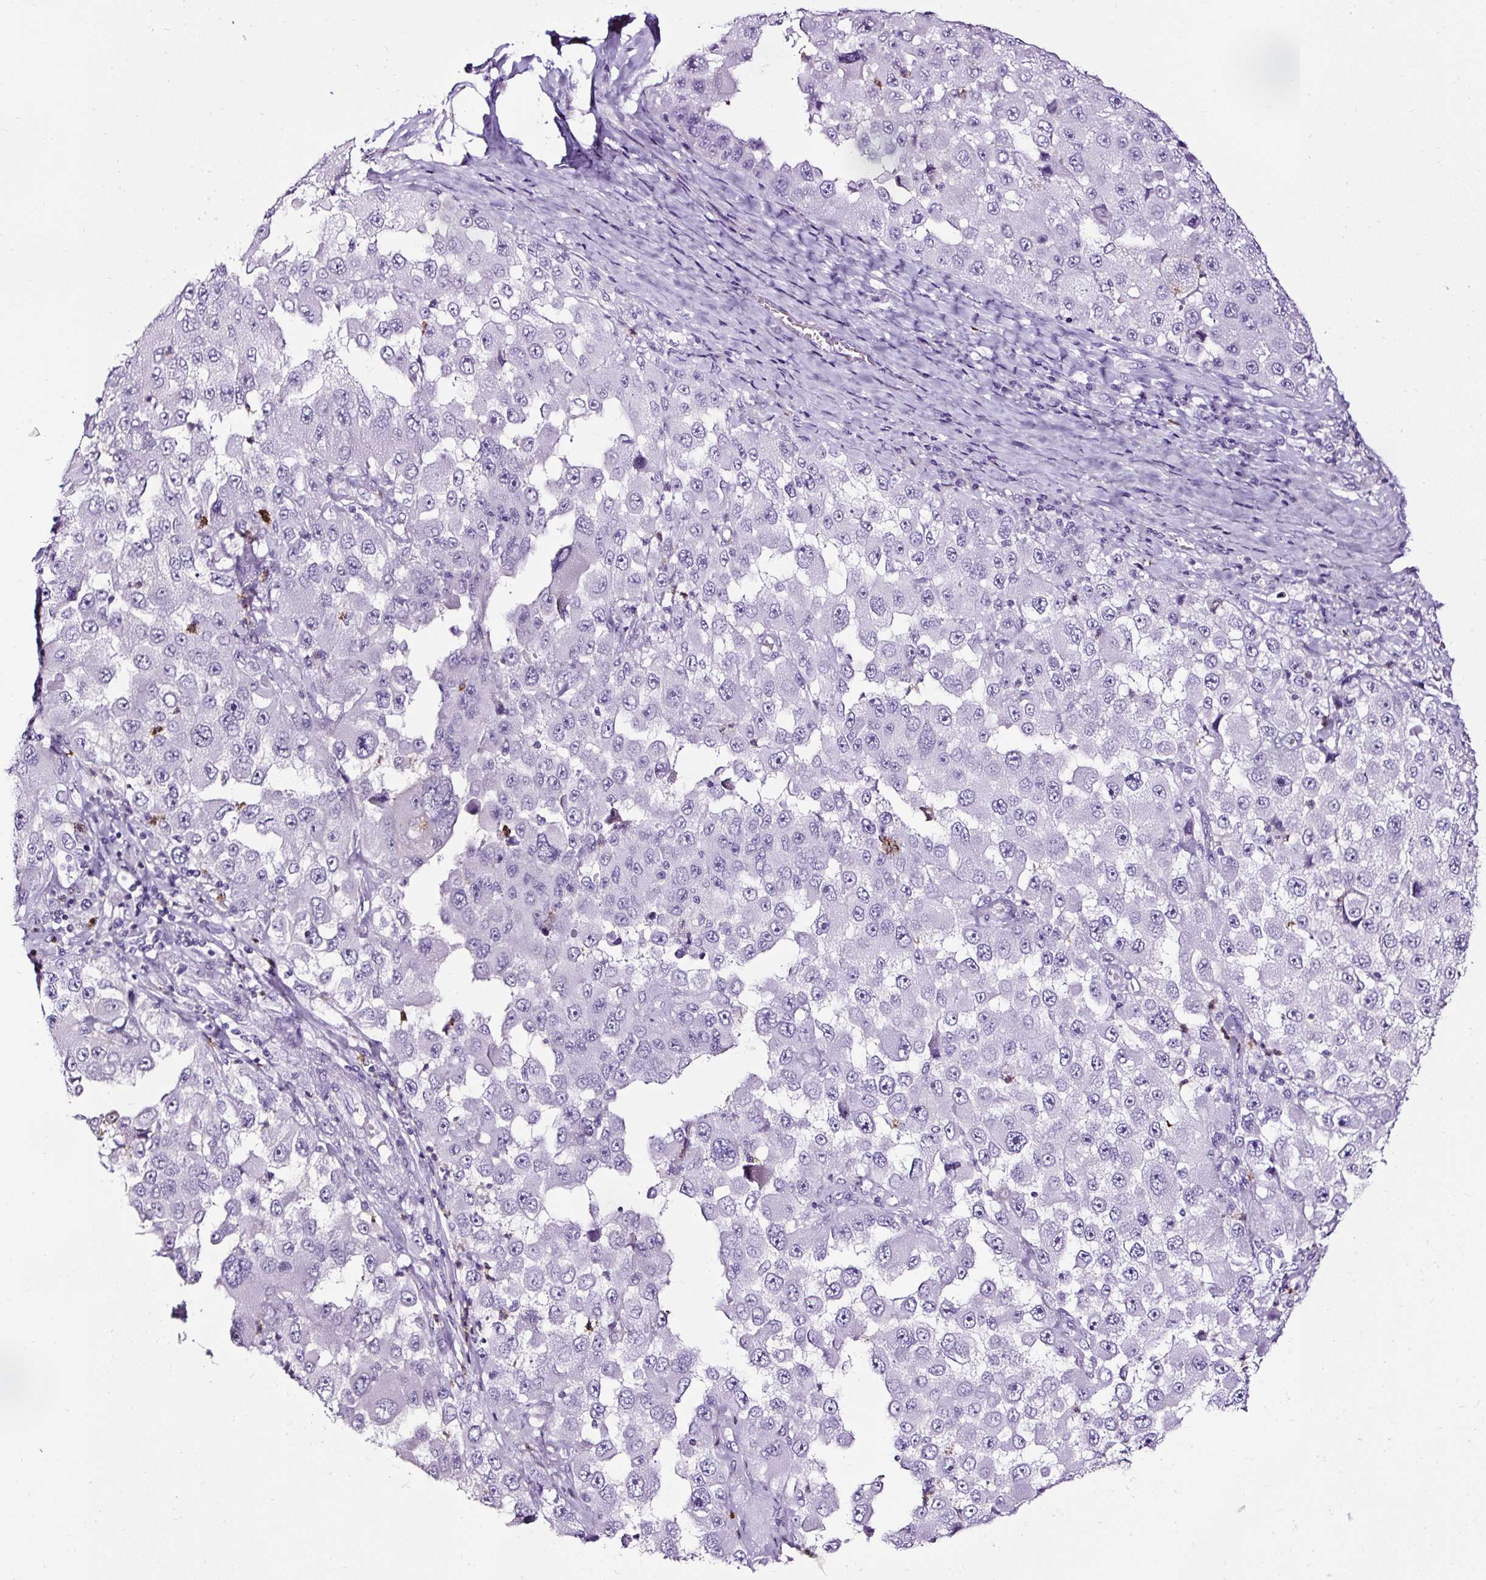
{"staining": {"intensity": "negative", "quantity": "none", "location": "none"}, "tissue": "melanoma", "cell_type": "Tumor cells", "image_type": "cancer", "snomed": [{"axis": "morphology", "description": "Malignant melanoma, Metastatic site"}, {"axis": "topography", "description": "Lymph node"}], "caption": "Immunohistochemistry micrograph of neoplastic tissue: human malignant melanoma (metastatic site) stained with DAB demonstrates no significant protein expression in tumor cells. (DAB (3,3'-diaminobenzidine) immunohistochemistry (IHC) visualized using brightfield microscopy, high magnification).", "gene": "SLC7A8", "patient": {"sex": "male", "age": 62}}